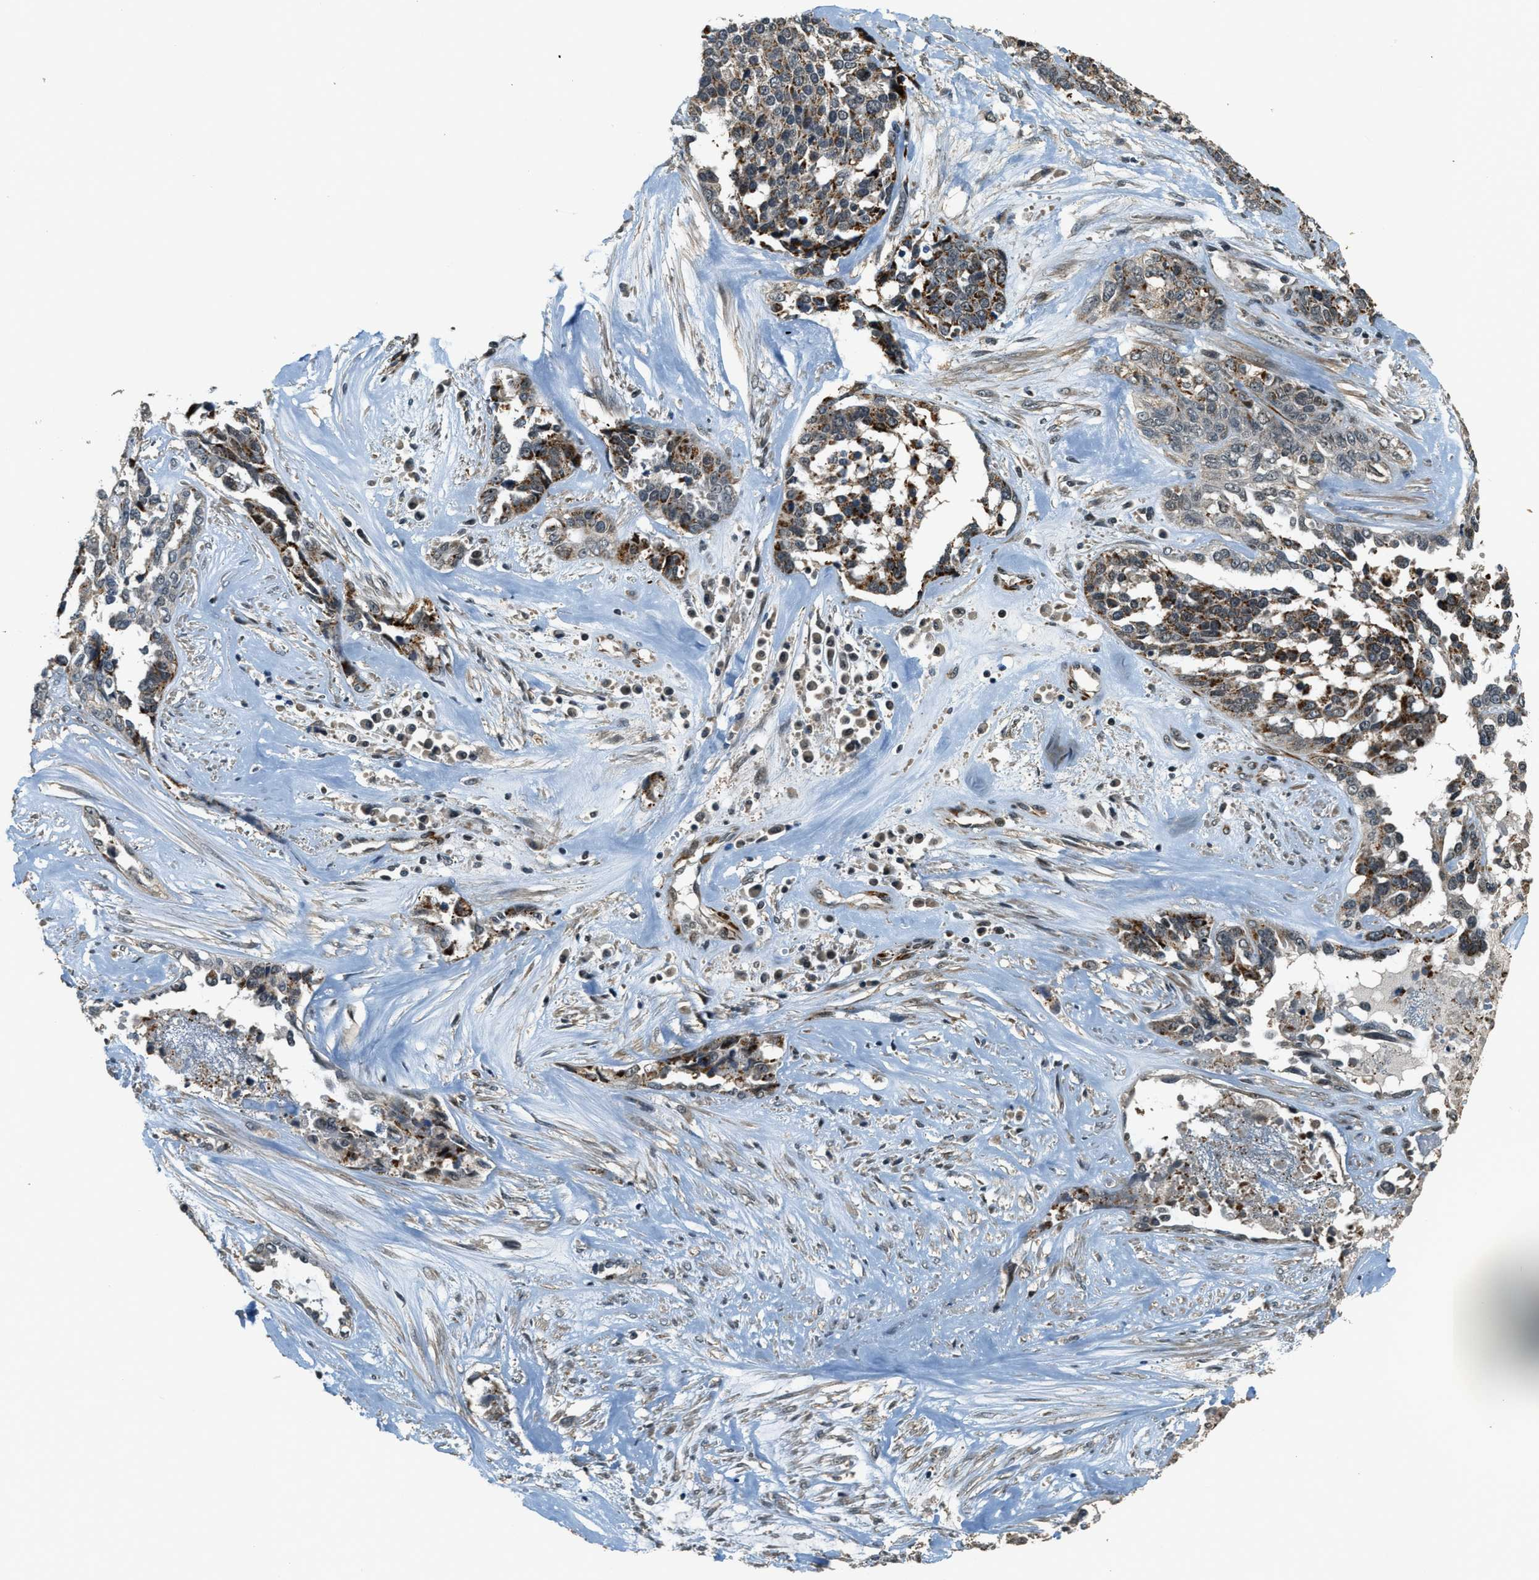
{"staining": {"intensity": "moderate", "quantity": "25%-75%", "location": "cytoplasmic/membranous"}, "tissue": "ovarian cancer", "cell_type": "Tumor cells", "image_type": "cancer", "snomed": [{"axis": "morphology", "description": "Cystadenocarcinoma, serous, NOS"}, {"axis": "topography", "description": "Ovary"}], "caption": "Ovarian cancer (serous cystadenocarcinoma) stained with a brown dye displays moderate cytoplasmic/membranous positive expression in approximately 25%-75% of tumor cells.", "gene": "MED21", "patient": {"sex": "female", "age": 44}}